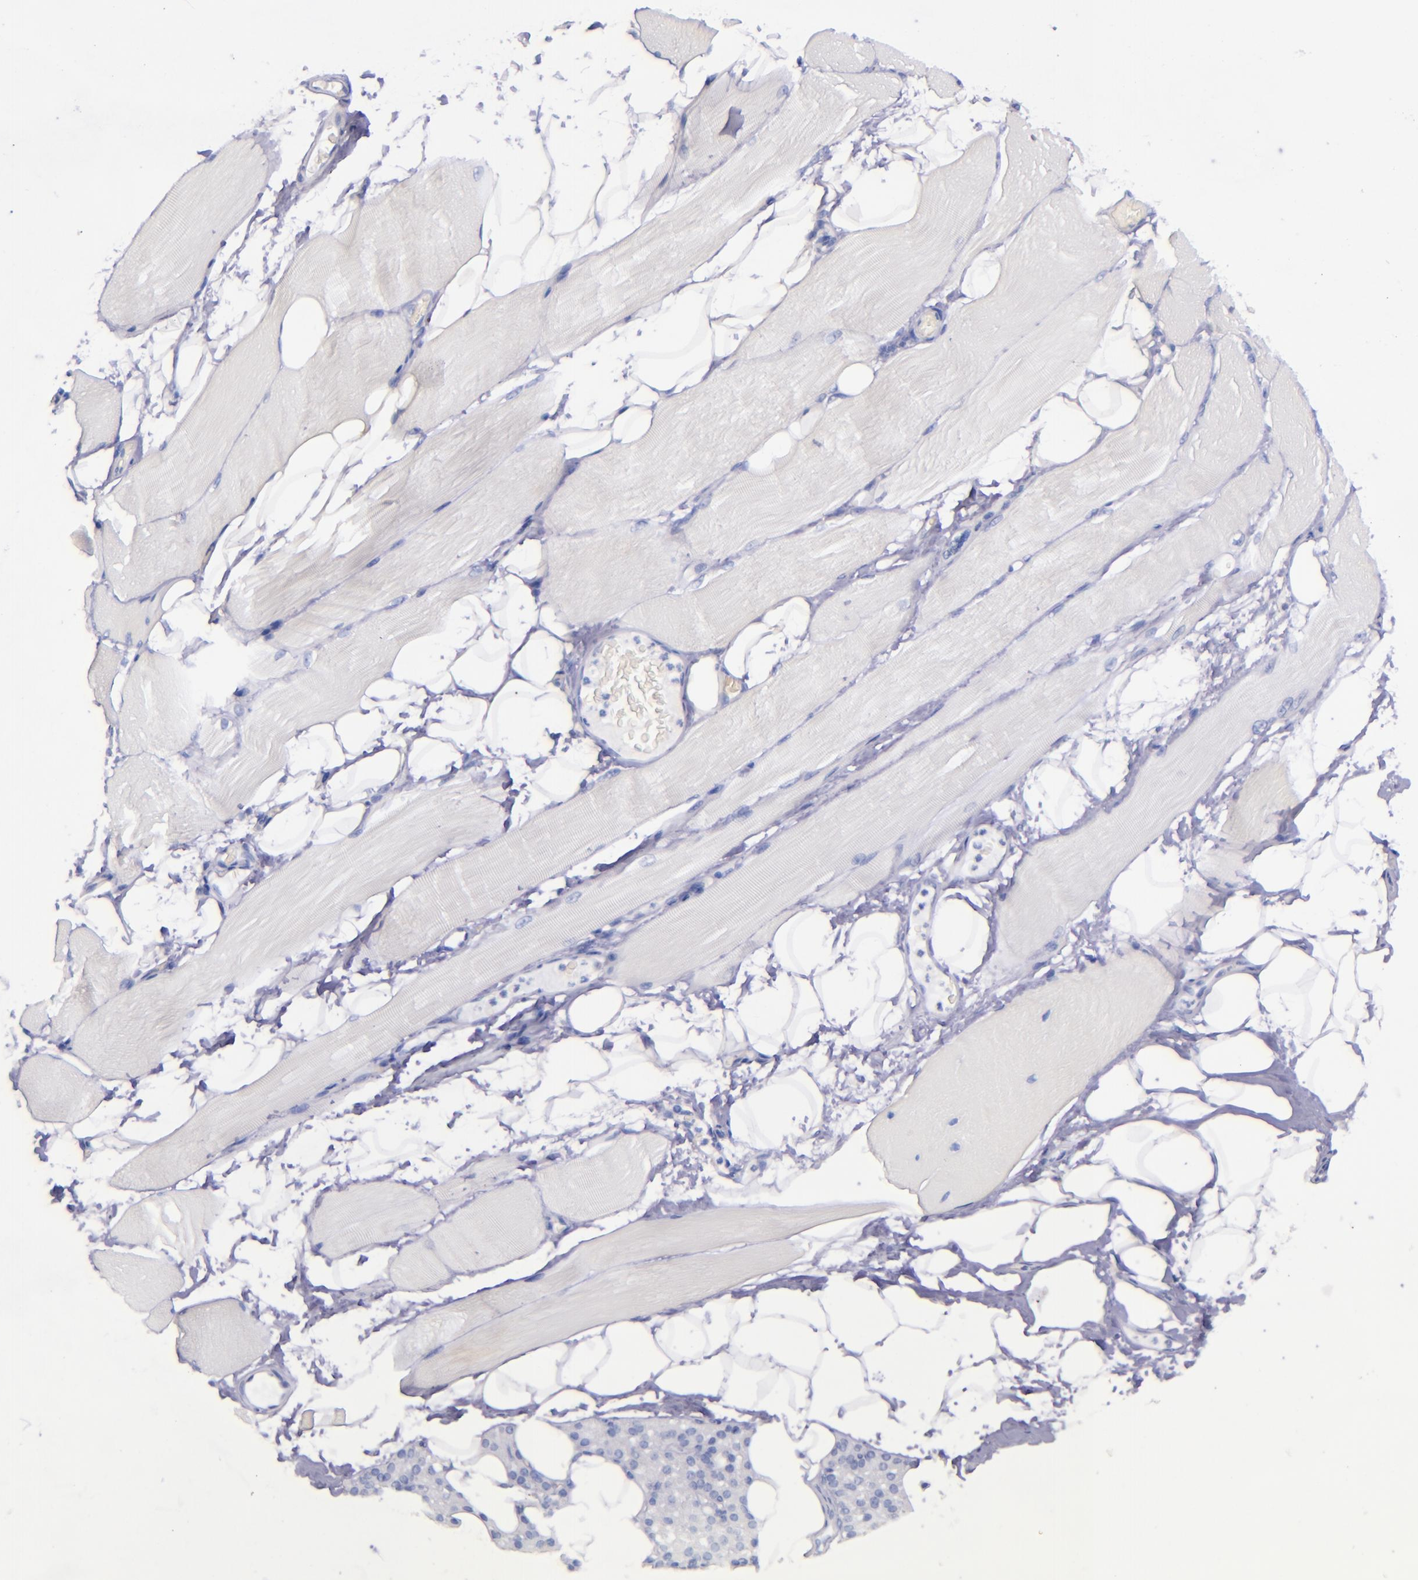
{"staining": {"intensity": "negative", "quantity": "none", "location": "none"}, "tissue": "skeletal muscle", "cell_type": "Myocytes", "image_type": "normal", "snomed": [{"axis": "morphology", "description": "Normal tissue, NOS"}, {"axis": "topography", "description": "Skeletal muscle"}, {"axis": "topography", "description": "Parathyroid gland"}], "caption": "The micrograph demonstrates no staining of myocytes in unremarkable skeletal muscle.", "gene": "LAG3", "patient": {"sex": "female", "age": 37}}